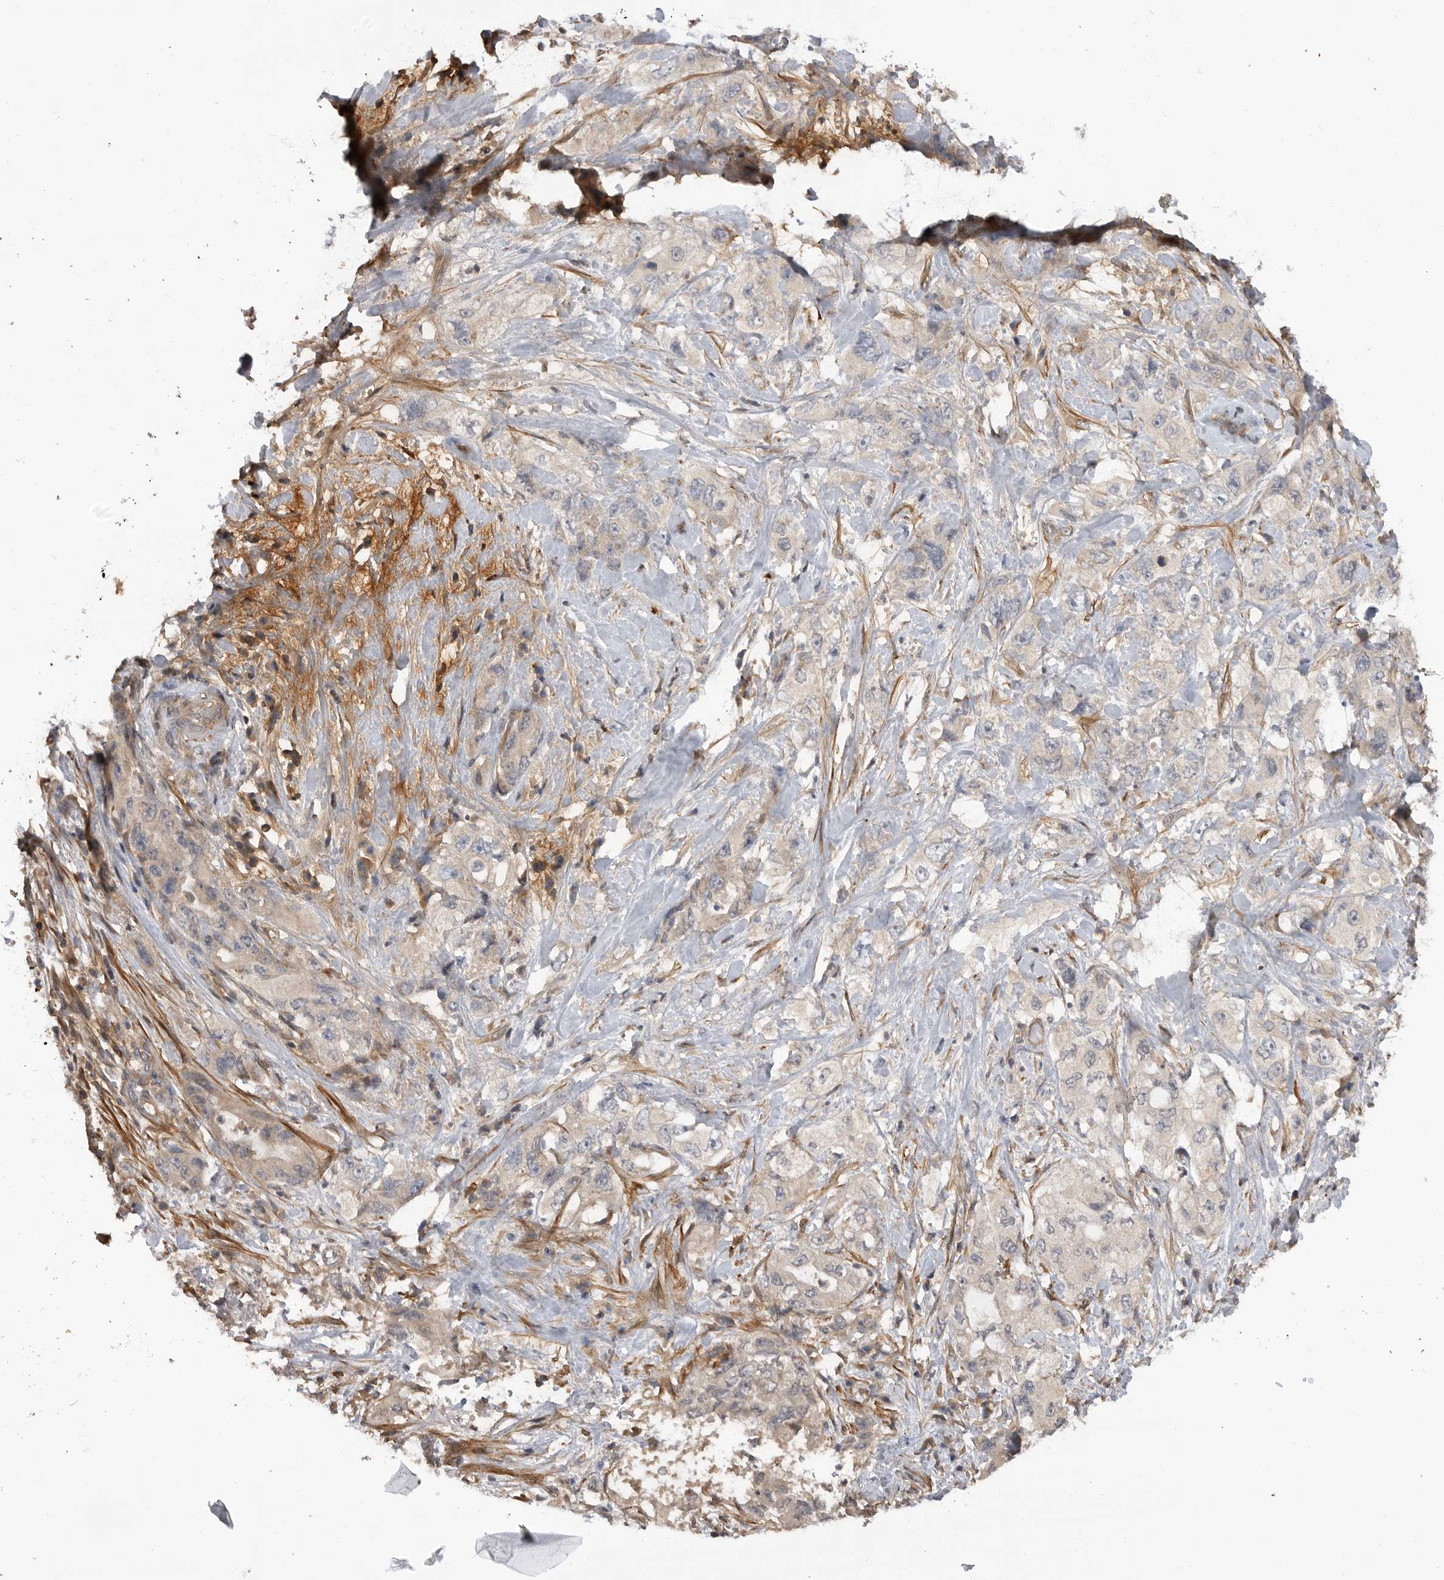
{"staining": {"intensity": "weak", "quantity": "<25%", "location": "cytoplasmic/membranous"}, "tissue": "pancreatic cancer", "cell_type": "Tumor cells", "image_type": "cancer", "snomed": [{"axis": "morphology", "description": "Adenocarcinoma, NOS"}, {"axis": "topography", "description": "Pancreas"}], "caption": "A high-resolution photomicrograph shows IHC staining of pancreatic cancer, which exhibits no significant expression in tumor cells.", "gene": "TRIM56", "patient": {"sex": "female", "age": 73}}